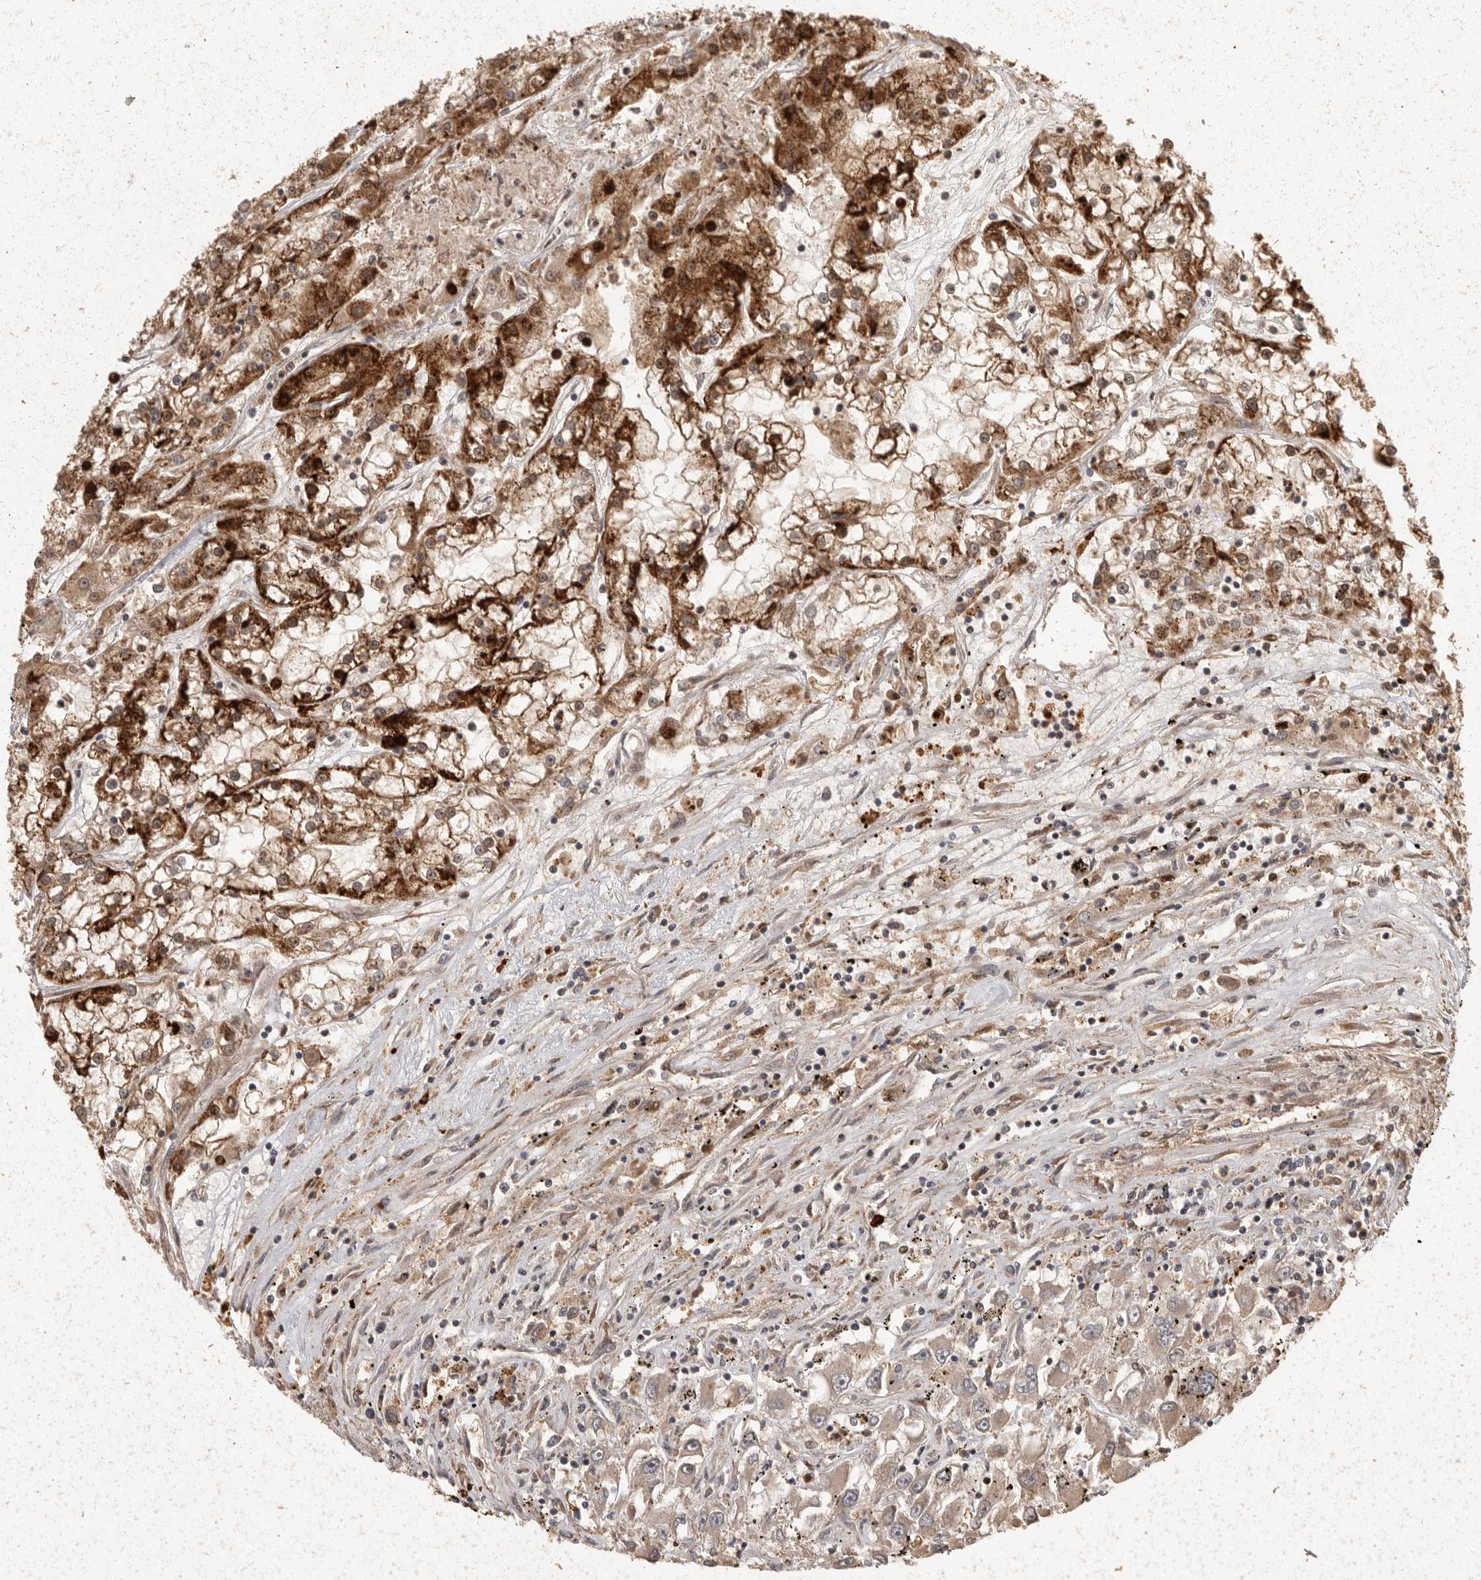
{"staining": {"intensity": "strong", "quantity": "25%-75%", "location": "cytoplasmic/membranous,nuclear"}, "tissue": "renal cancer", "cell_type": "Tumor cells", "image_type": "cancer", "snomed": [{"axis": "morphology", "description": "Adenocarcinoma, NOS"}, {"axis": "topography", "description": "Kidney"}], "caption": "The photomicrograph demonstrates immunohistochemical staining of renal adenocarcinoma. There is strong cytoplasmic/membranous and nuclear staining is present in approximately 25%-75% of tumor cells.", "gene": "SWT1", "patient": {"sex": "female", "age": 52}}